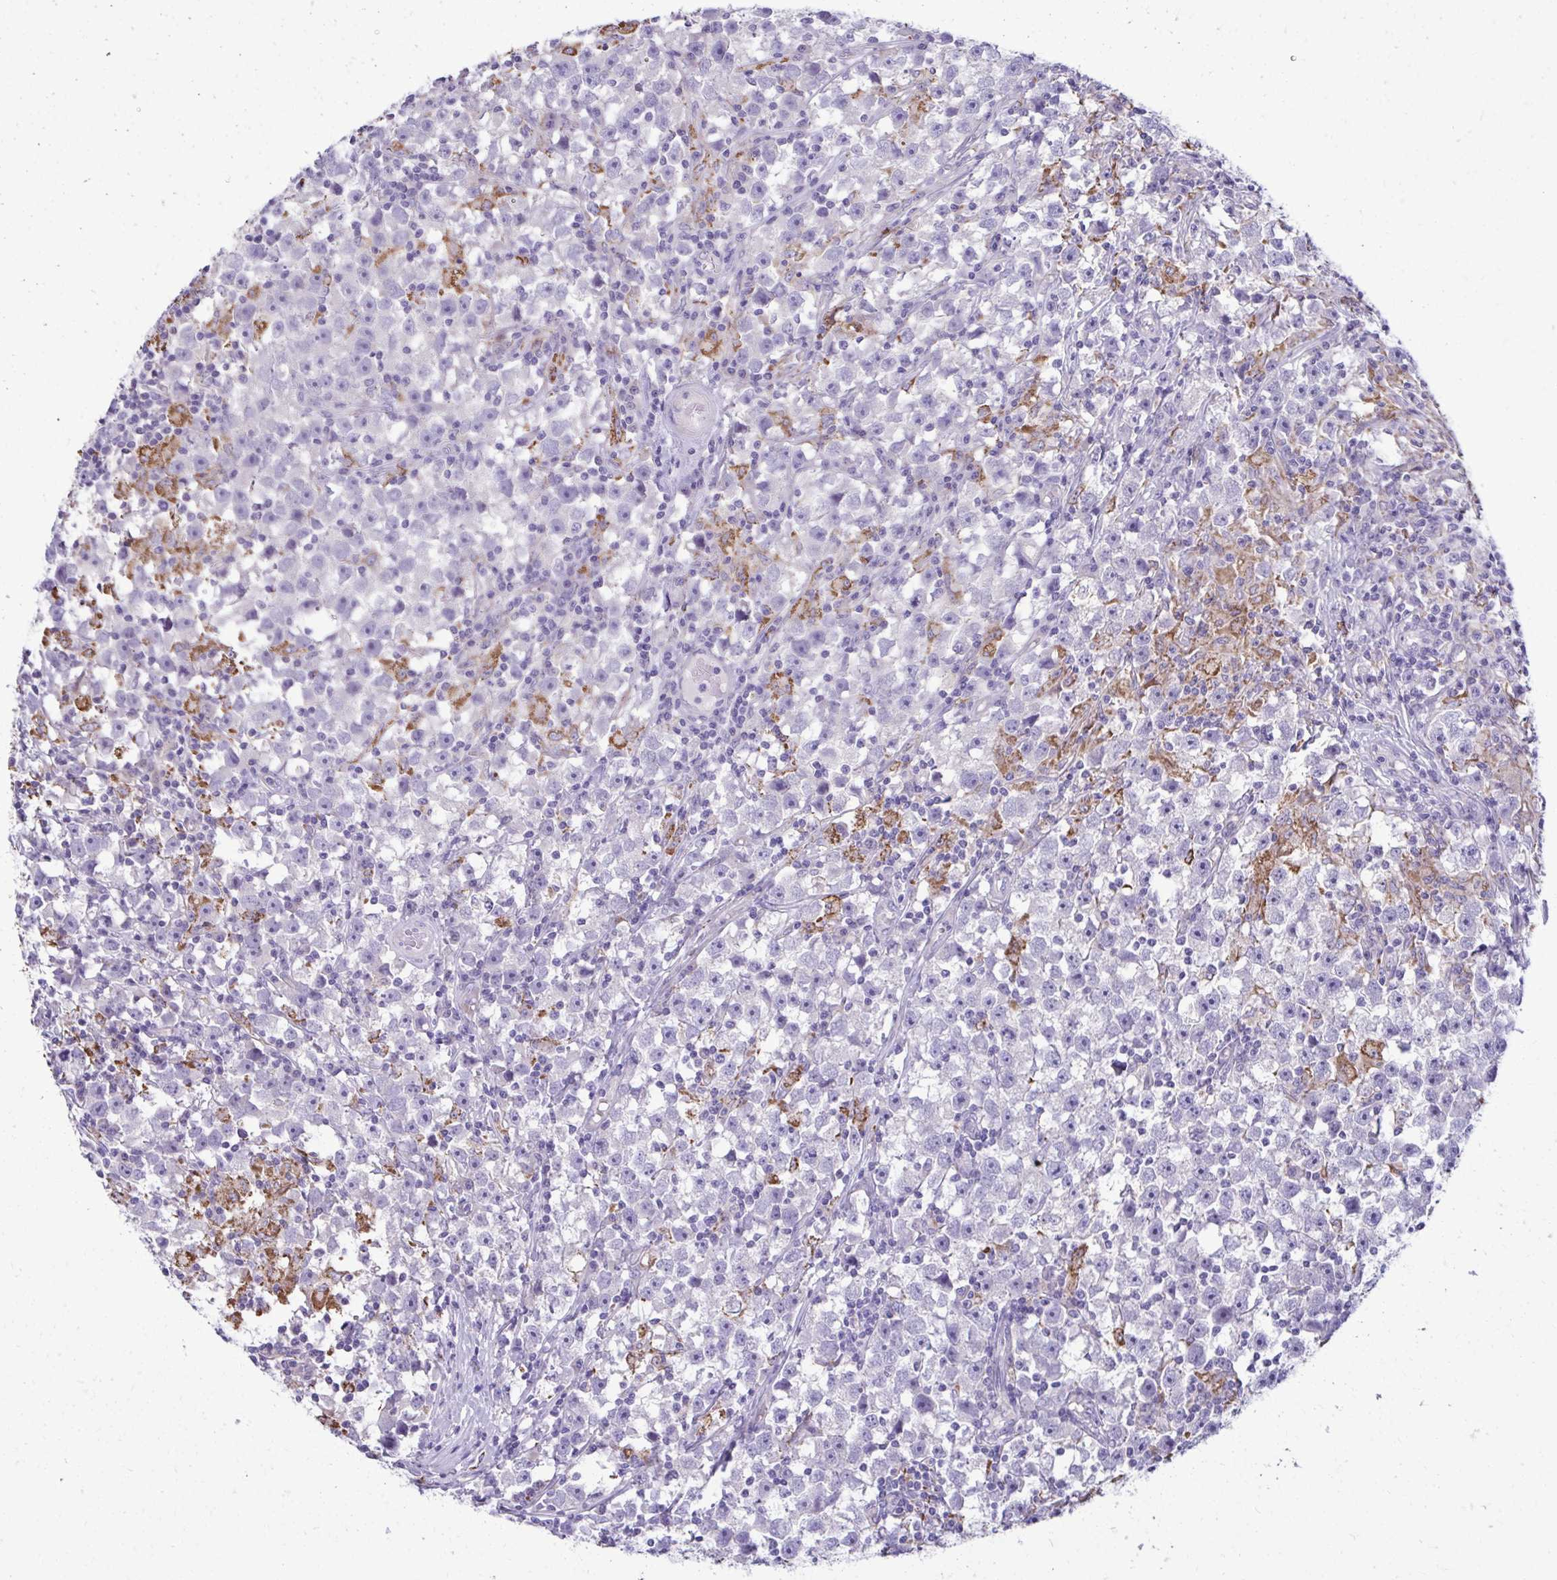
{"staining": {"intensity": "negative", "quantity": "none", "location": "none"}, "tissue": "testis cancer", "cell_type": "Tumor cells", "image_type": "cancer", "snomed": [{"axis": "morphology", "description": "Seminoma, NOS"}, {"axis": "topography", "description": "Testis"}], "caption": "IHC histopathology image of human testis cancer (seminoma) stained for a protein (brown), which displays no staining in tumor cells.", "gene": "AIG1", "patient": {"sex": "male", "age": 33}}